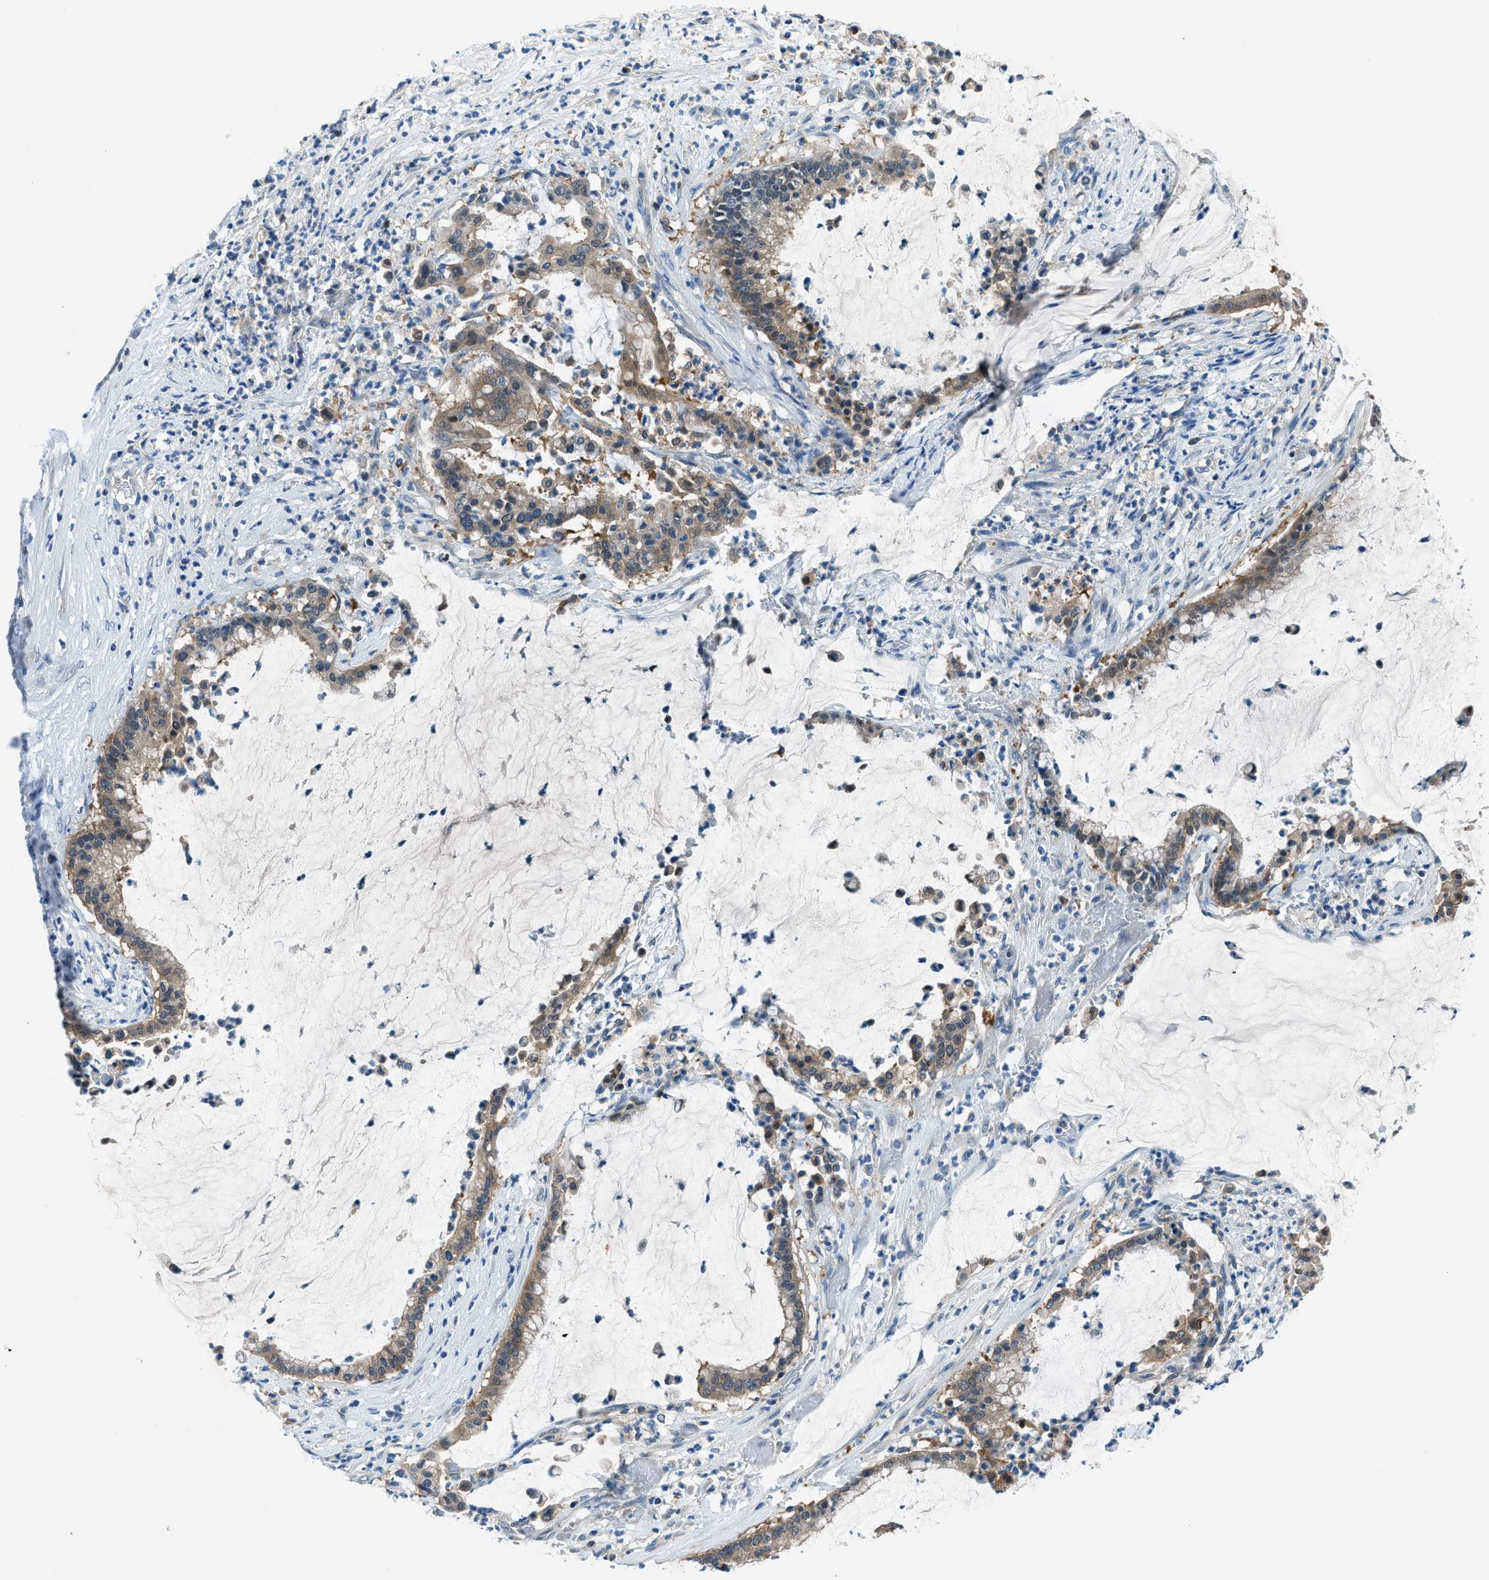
{"staining": {"intensity": "moderate", "quantity": ">75%", "location": "cytoplasmic/membranous"}, "tissue": "pancreatic cancer", "cell_type": "Tumor cells", "image_type": "cancer", "snomed": [{"axis": "morphology", "description": "Adenocarcinoma, NOS"}, {"axis": "topography", "description": "Pancreas"}], "caption": "Immunohistochemistry (DAB) staining of human pancreatic adenocarcinoma demonstrates moderate cytoplasmic/membranous protein staining in approximately >75% of tumor cells.", "gene": "ACP1", "patient": {"sex": "male", "age": 41}}